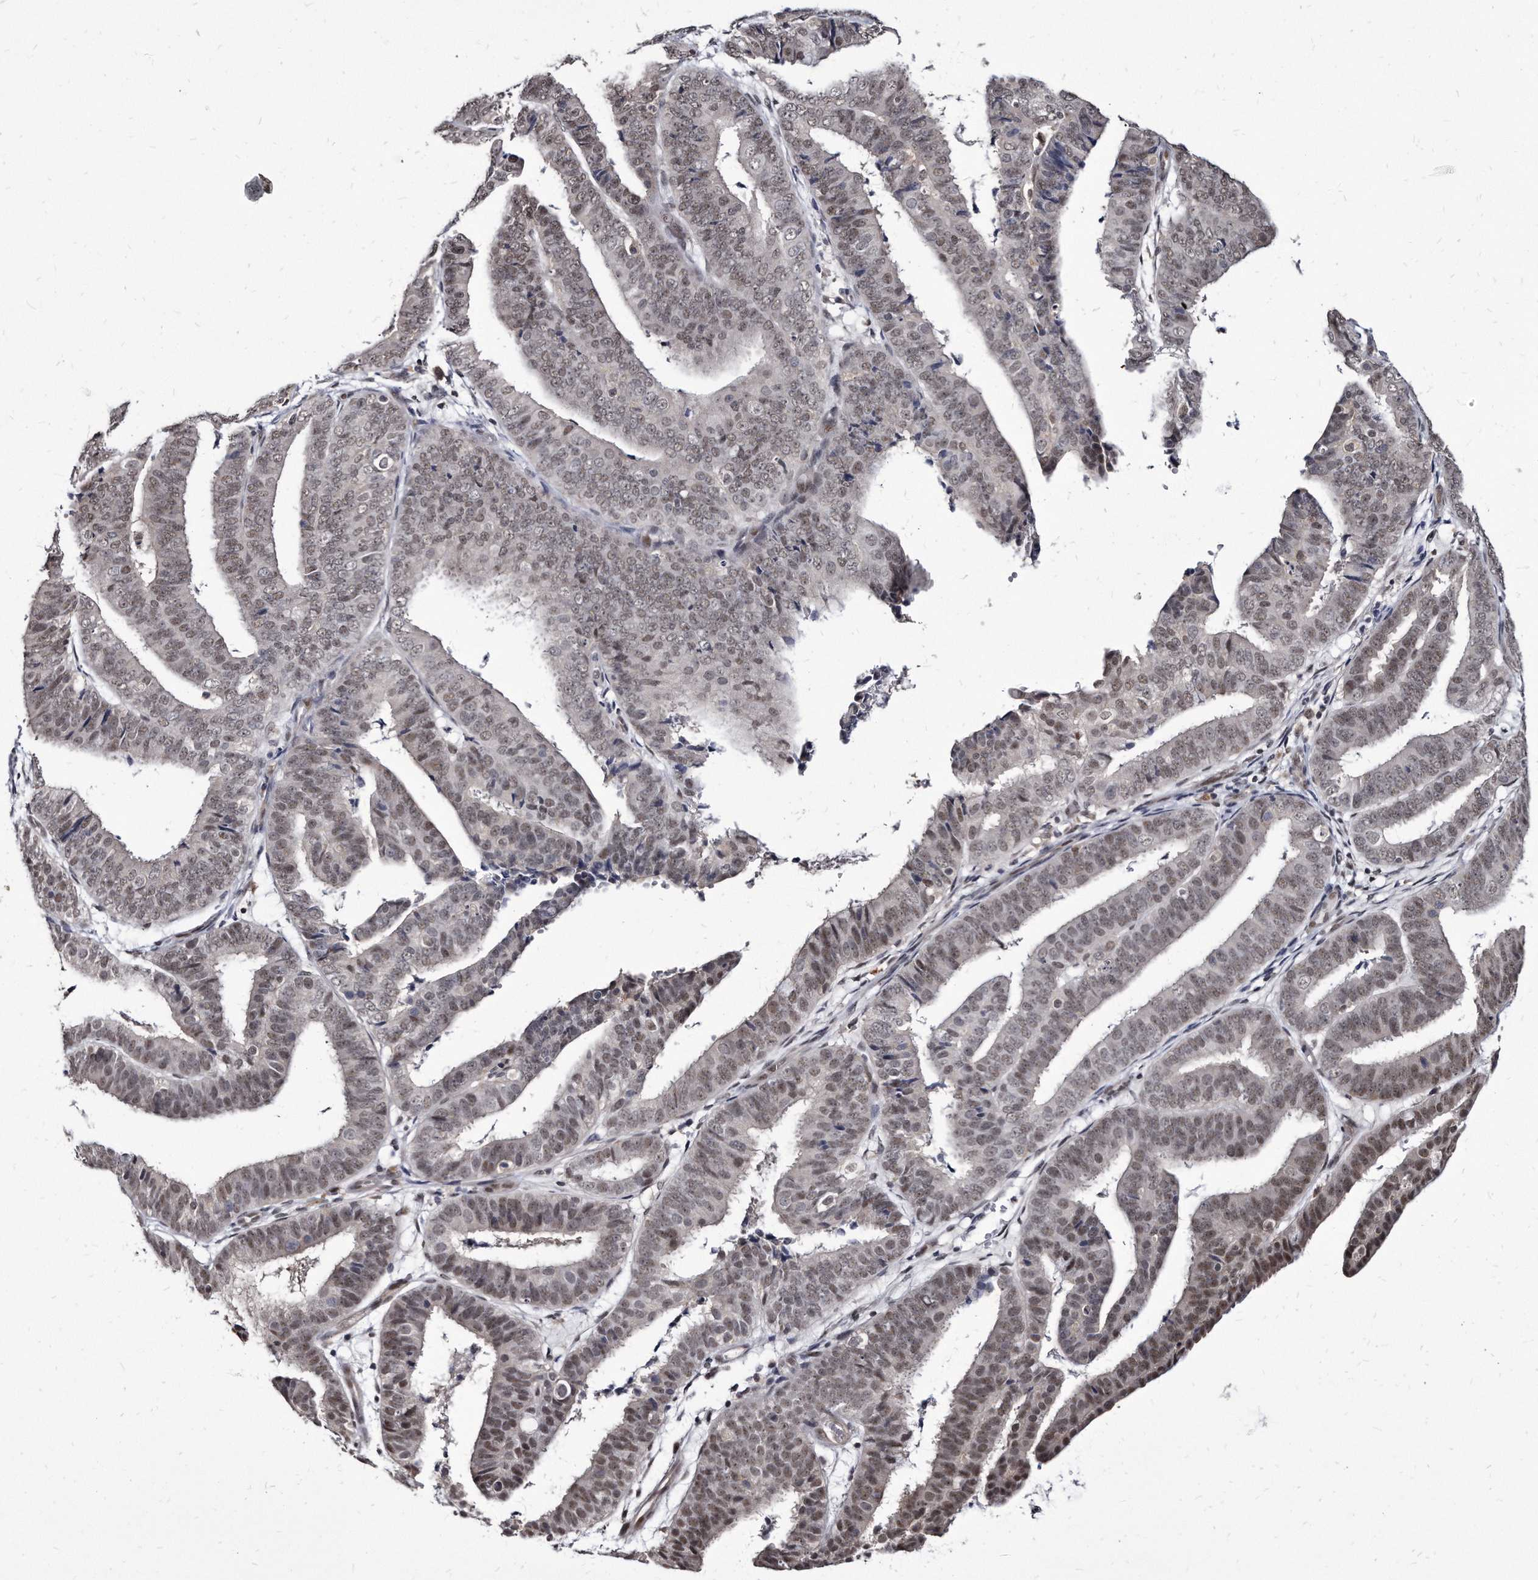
{"staining": {"intensity": "weak", "quantity": "25%-75%", "location": "nuclear"}, "tissue": "endometrial cancer", "cell_type": "Tumor cells", "image_type": "cancer", "snomed": [{"axis": "morphology", "description": "Adenocarcinoma, NOS"}, {"axis": "topography", "description": "Endometrium"}], "caption": "Human endometrial cancer (adenocarcinoma) stained for a protein (brown) displays weak nuclear positive expression in approximately 25%-75% of tumor cells.", "gene": "KLHDC3", "patient": {"sex": "female", "age": 63}}